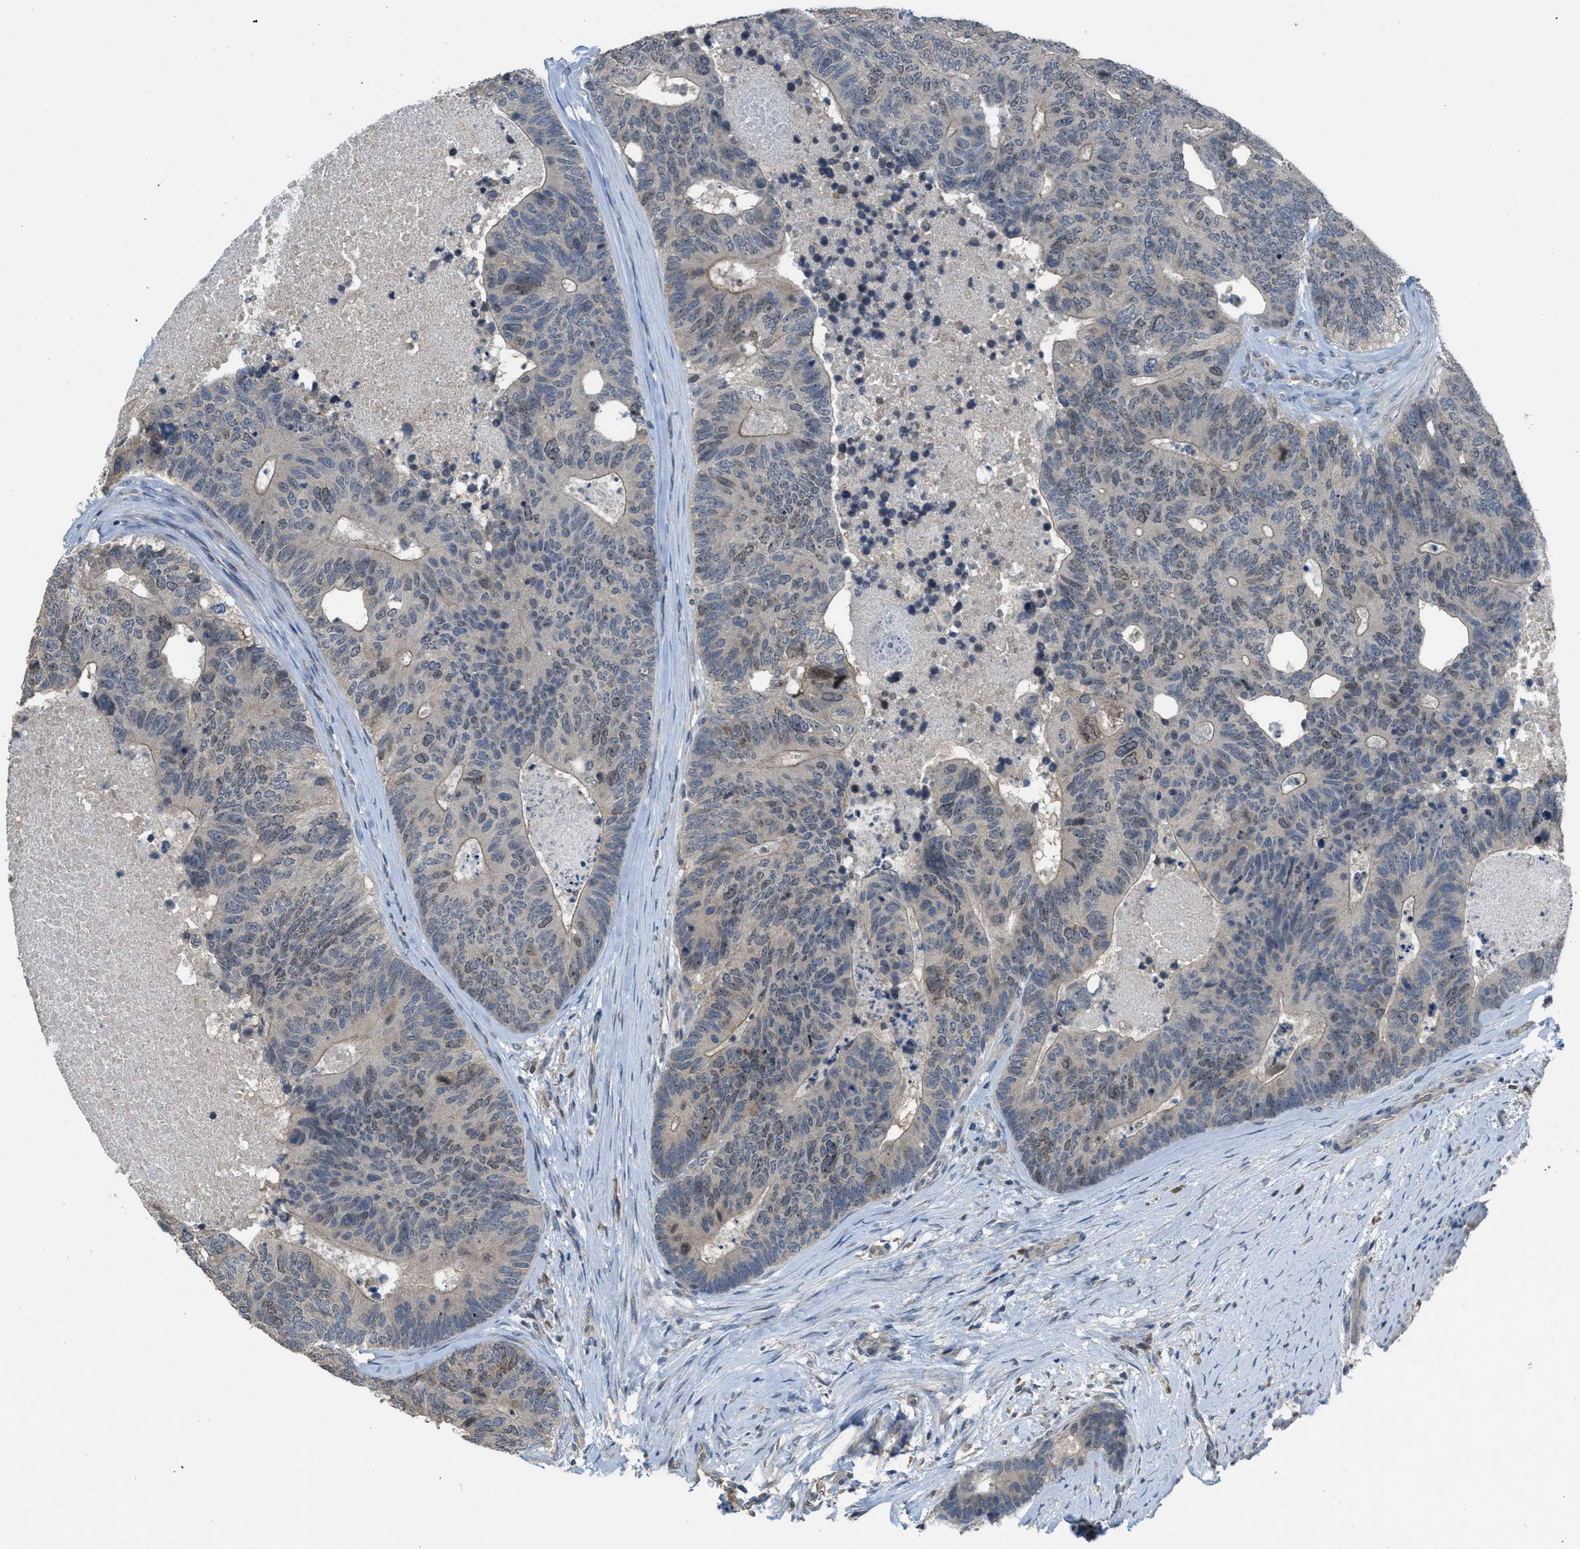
{"staining": {"intensity": "moderate", "quantity": "<25%", "location": "nuclear"}, "tissue": "colorectal cancer", "cell_type": "Tumor cells", "image_type": "cancer", "snomed": [{"axis": "morphology", "description": "Adenocarcinoma, NOS"}, {"axis": "topography", "description": "Colon"}], "caption": "Adenocarcinoma (colorectal) stained for a protein demonstrates moderate nuclear positivity in tumor cells. (Brightfield microscopy of DAB IHC at high magnification).", "gene": "MIS18A", "patient": {"sex": "female", "age": 67}}